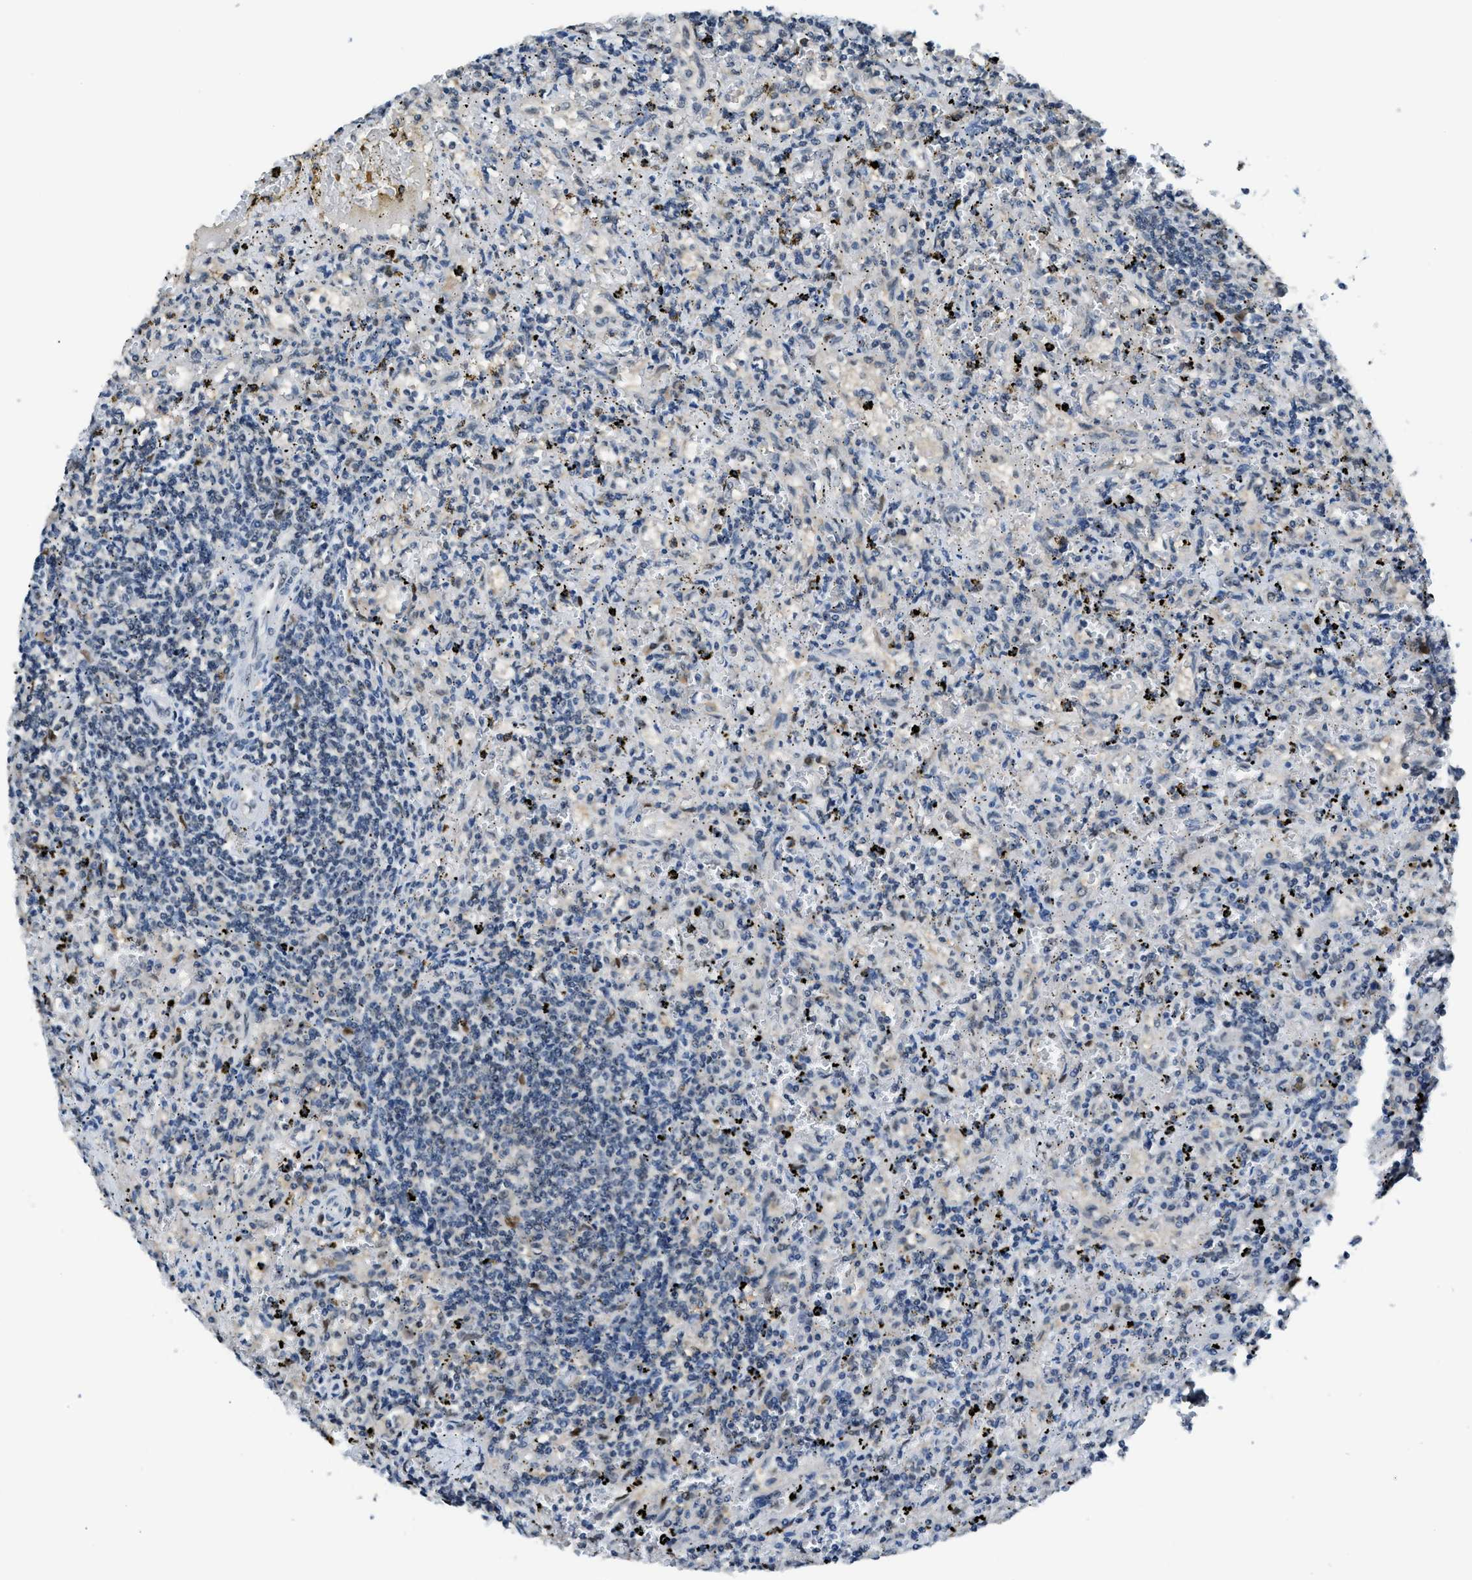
{"staining": {"intensity": "negative", "quantity": "none", "location": "none"}, "tissue": "lymphoma", "cell_type": "Tumor cells", "image_type": "cancer", "snomed": [{"axis": "morphology", "description": "Malignant lymphoma, non-Hodgkin's type, Low grade"}, {"axis": "topography", "description": "Spleen"}], "caption": "This is an IHC micrograph of human lymphoma. There is no staining in tumor cells.", "gene": "ALX1", "patient": {"sex": "male", "age": 76}}